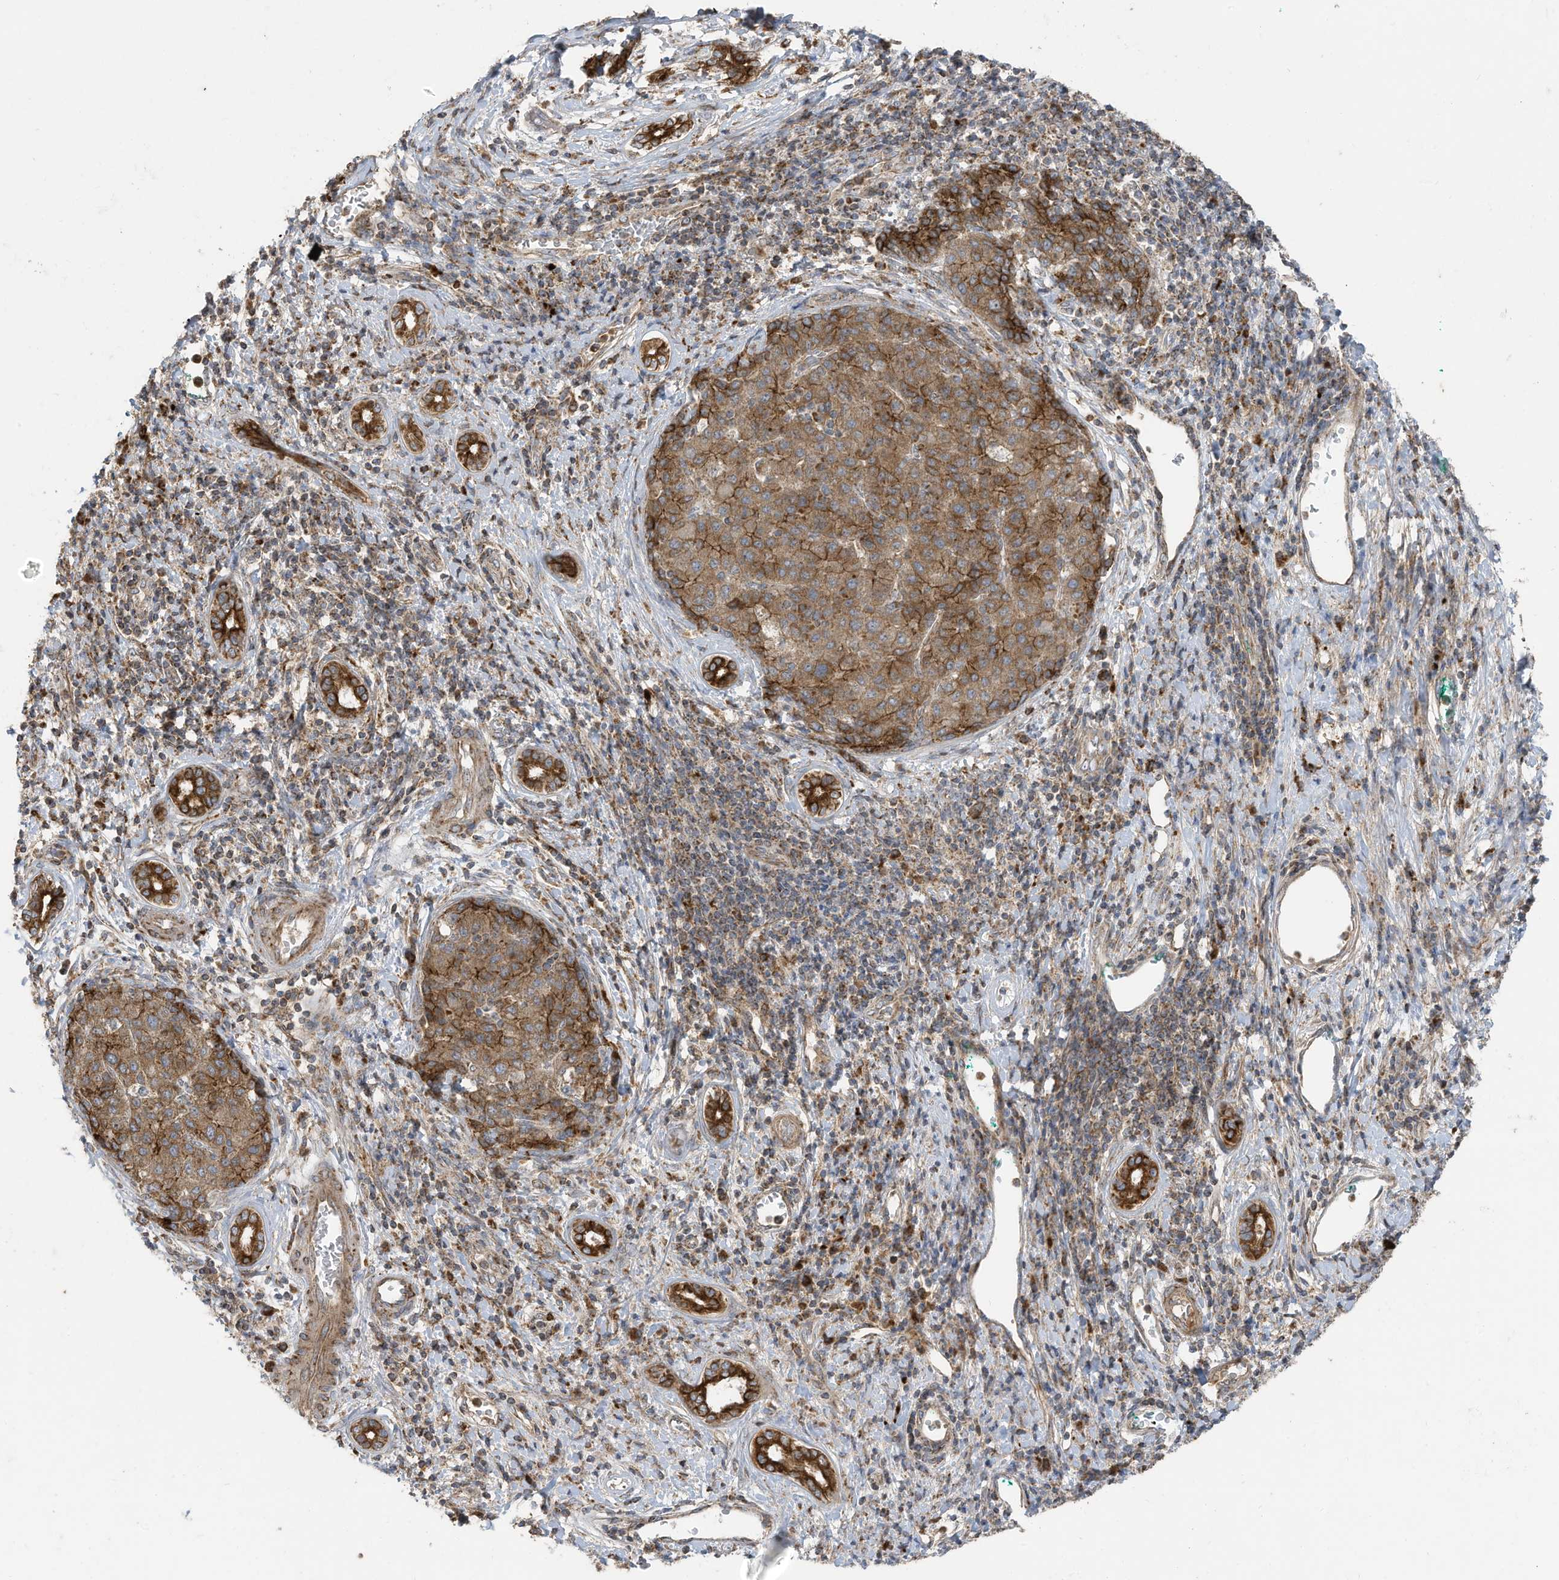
{"staining": {"intensity": "moderate", "quantity": ">75%", "location": "cytoplasmic/membranous"}, "tissue": "liver cancer", "cell_type": "Tumor cells", "image_type": "cancer", "snomed": [{"axis": "morphology", "description": "Carcinoma, Hepatocellular, NOS"}, {"axis": "topography", "description": "Liver"}], "caption": "The histopathology image displays staining of liver cancer, revealing moderate cytoplasmic/membranous protein positivity (brown color) within tumor cells.", "gene": "C2orf74", "patient": {"sex": "male", "age": 65}}